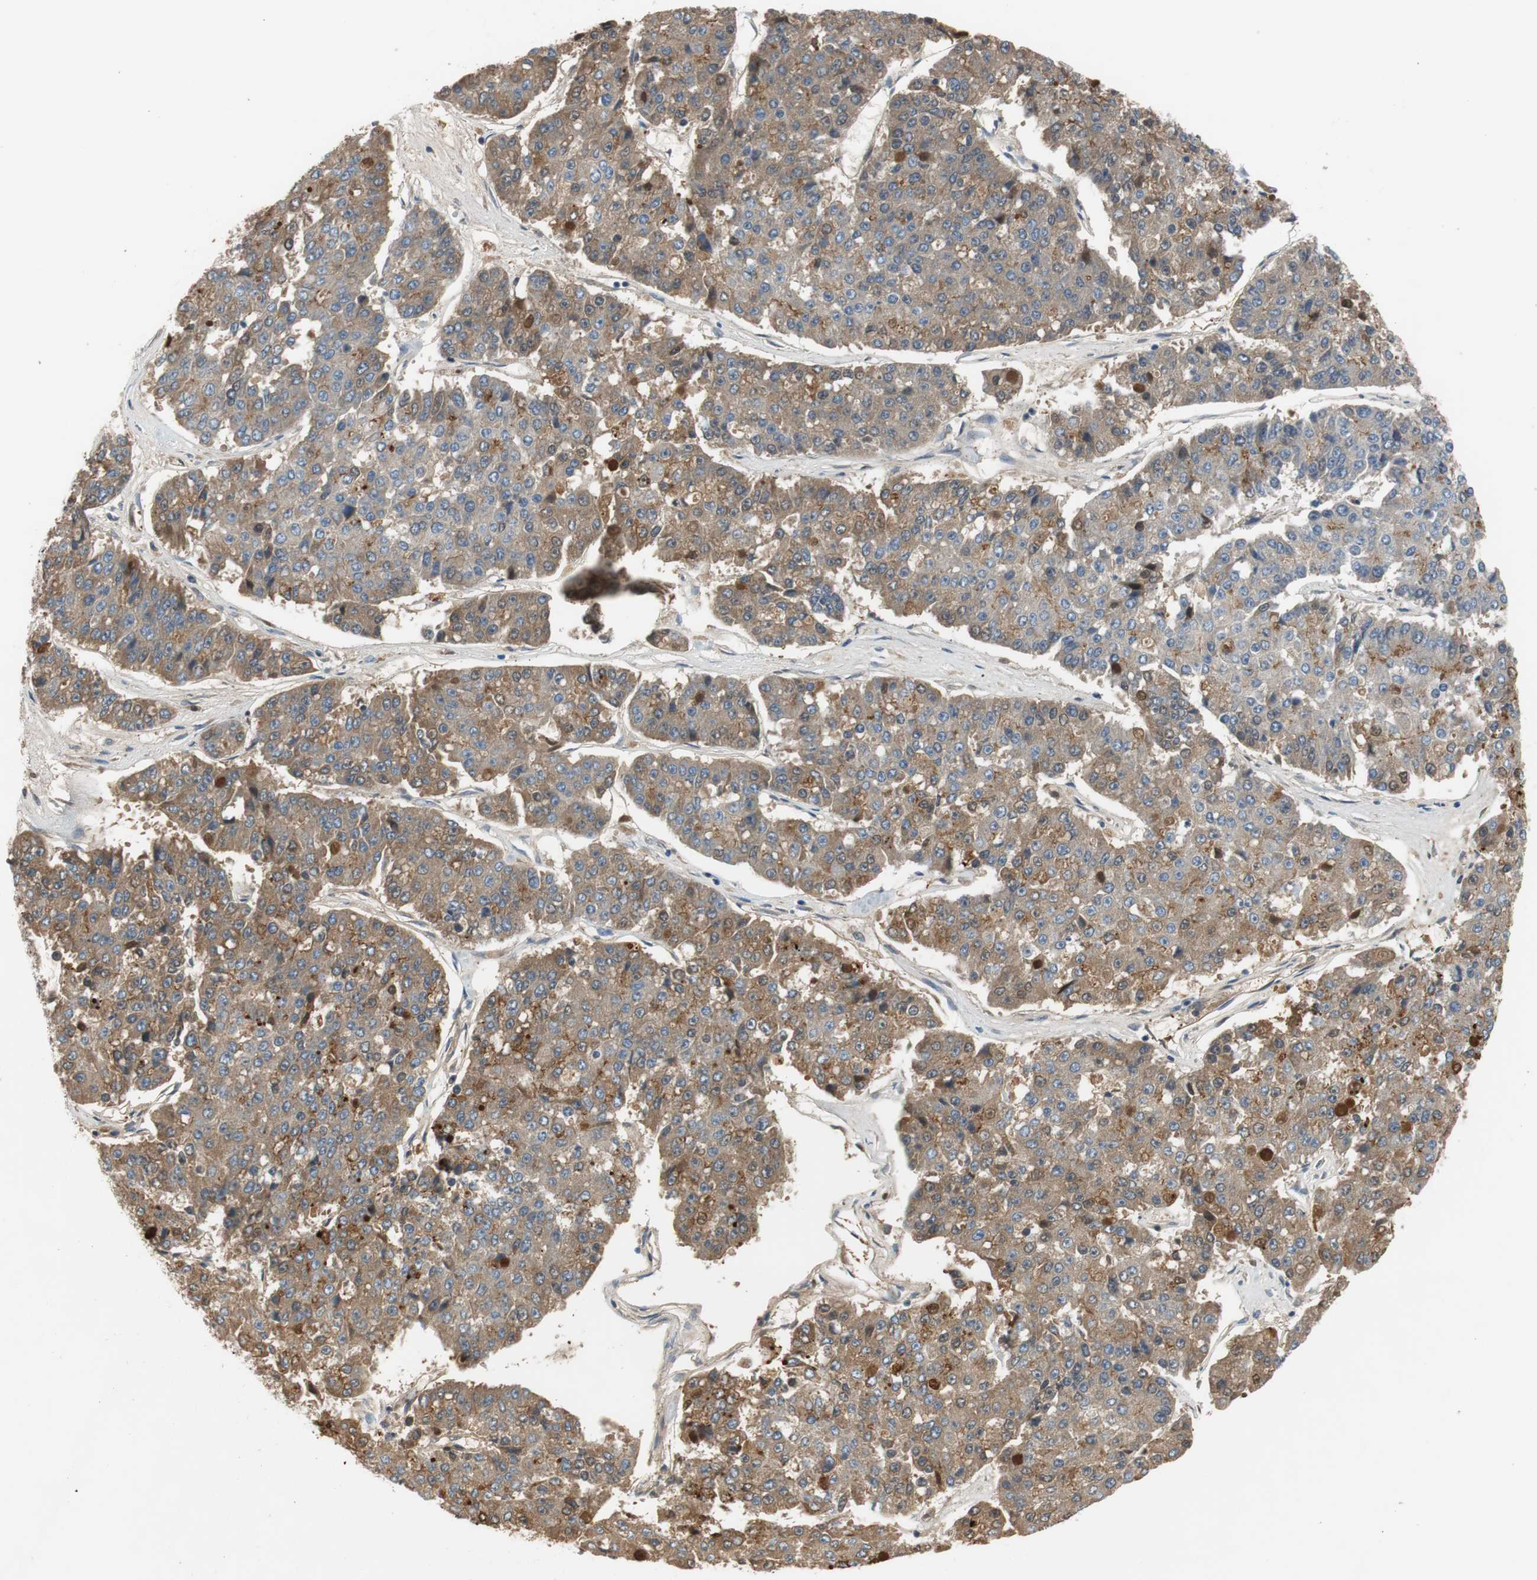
{"staining": {"intensity": "moderate", "quantity": ">75%", "location": "cytoplasmic/membranous"}, "tissue": "pancreatic cancer", "cell_type": "Tumor cells", "image_type": "cancer", "snomed": [{"axis": "morphology", "description": "Adenocarcinoma, NOS"}, {"axis": "topography", "description": "Pancreas"}], "caption": "Immunohistochemistry (IHC) (DAB (3,3'-diaminobenzidine)) staining of human pancreatic cancer exhibits moderate cytoplasmic/membranous protein expression in about >75% of tumor cells.", "gene": "C4A", "patient": {"sex": "male", "age": 50}}